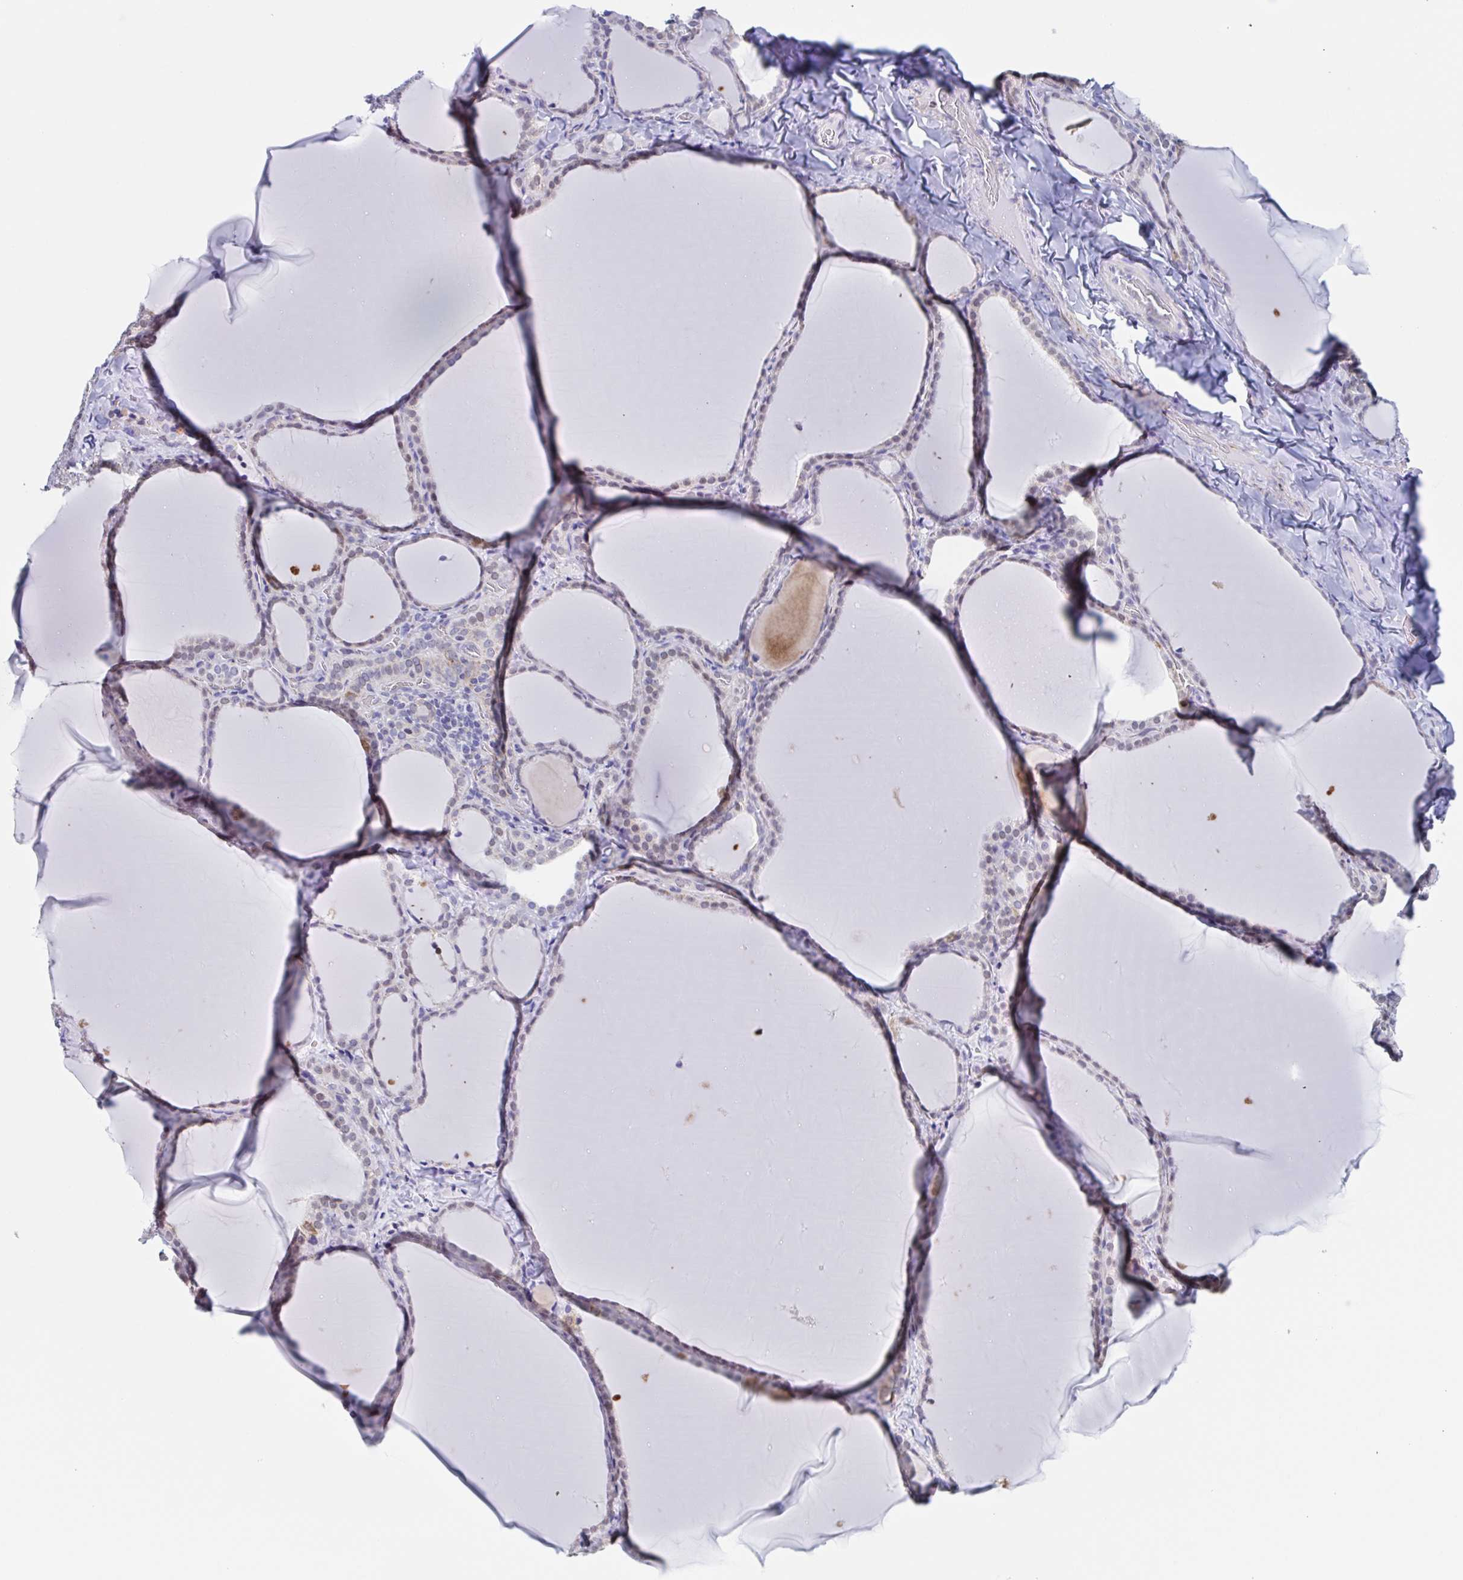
{"staining": {"intensity": "negative", "quantity": "none", "location": "none"}, "tissue": "thyroid gland", "cell_type": "Glandular cells", "image_type": "normal", "snomed": [{"axis": "morphology", "description": "Normal tissue, NOS"}, {"axis": "topography", "description": "Thyroid gland"}], "caption": "A photomicrograph of thyroid gland stained for a protein displays no brown staining in glandular cells.", "gene": "PBOV1", "patient": {"sex": "female", "age": 22}}